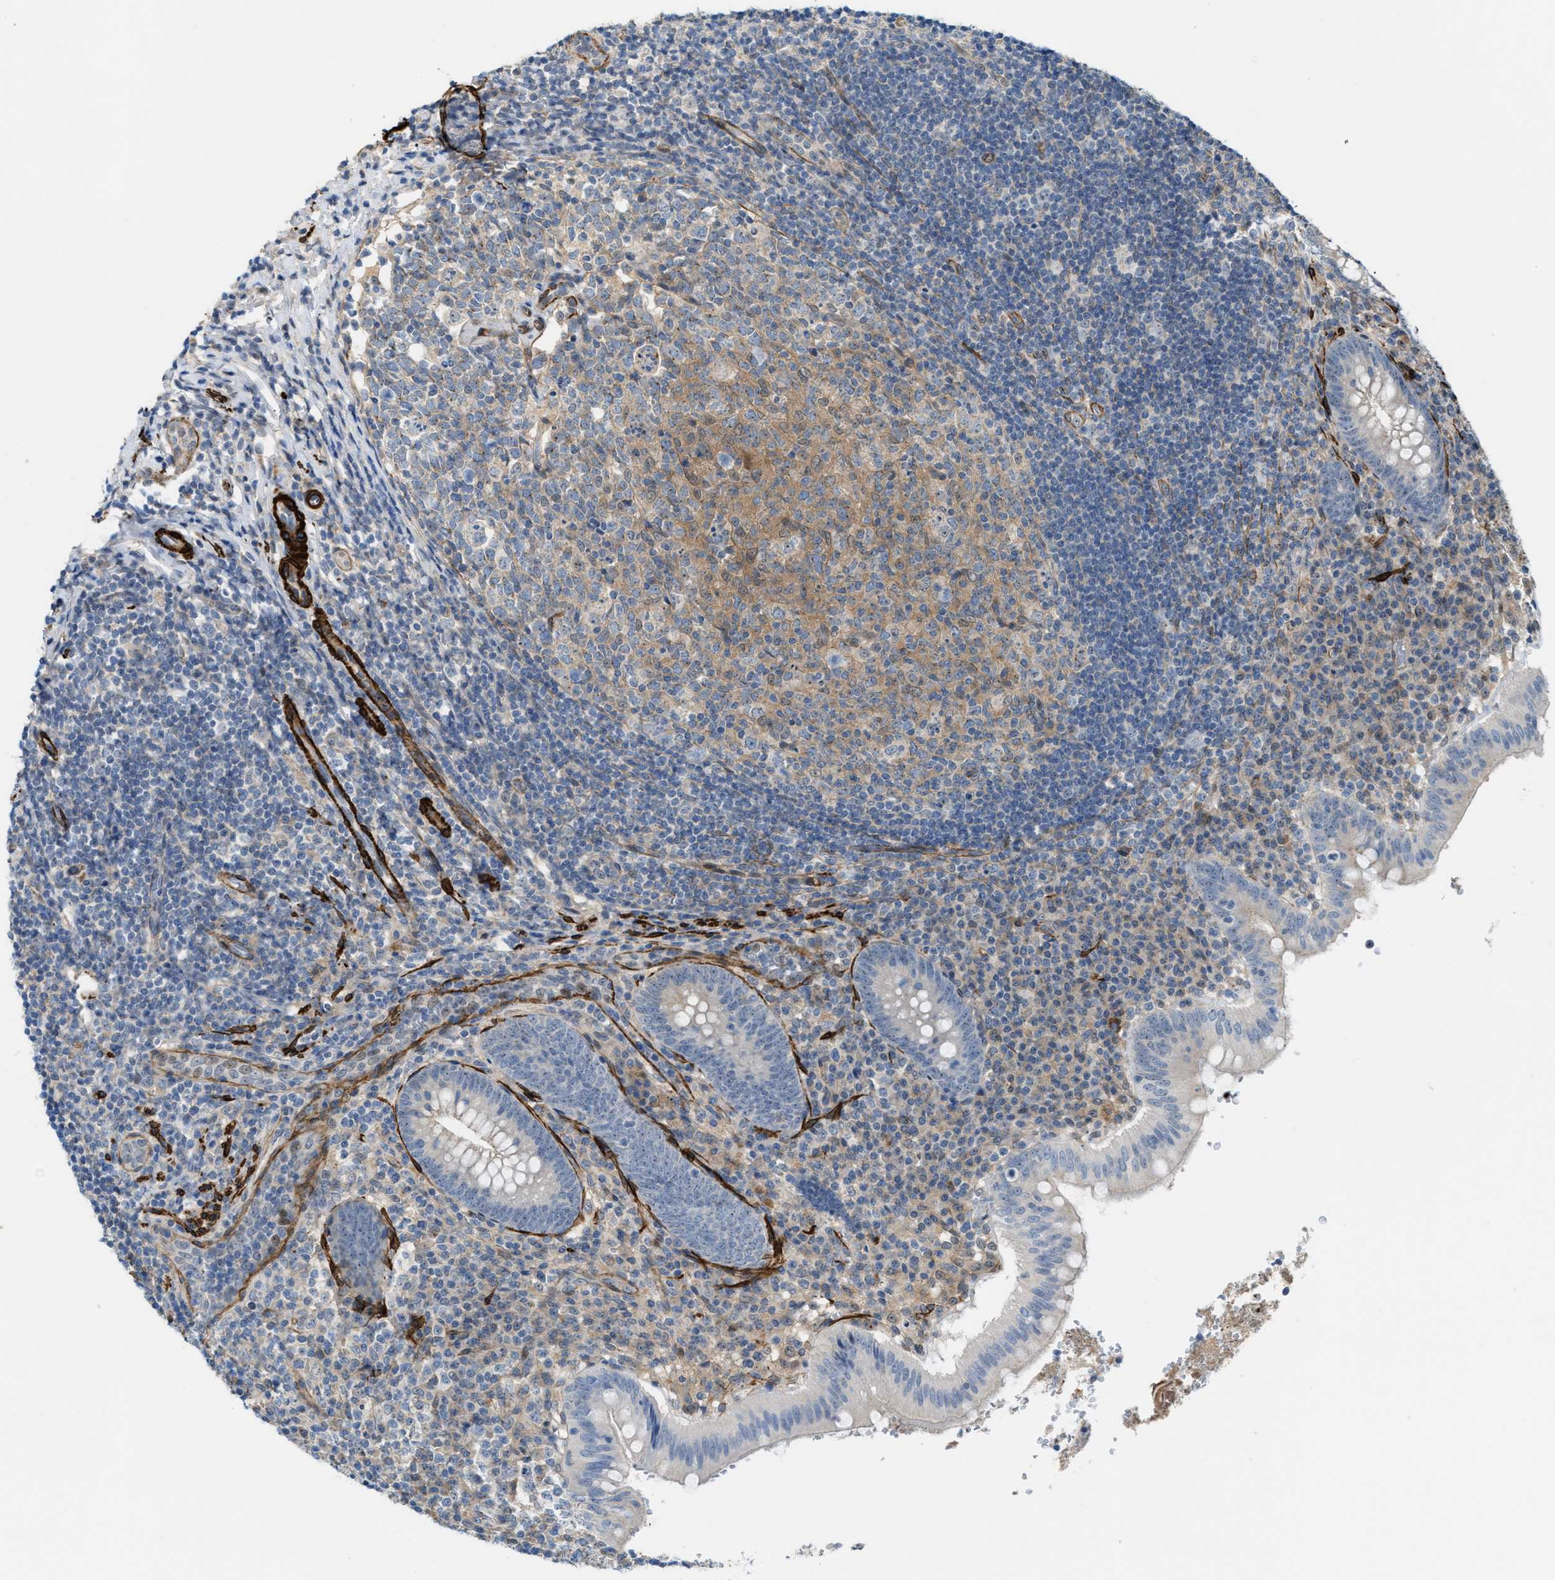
{"staining": {"intensity": "negative", "quantity": "none", "location": "none"}, "tissue": "appendix", "cell_type": "Glandular cells", "image_type": "normal", "snomed": [{"axis": "morphology", "description": "Normal tissue, NOS"}, {"axis": "topography", "description": "Appendix"}], "caption": "This micrograph is of benign appendix stained with immunohistochemistry (IHC) to label a protein in brown with the nuclei are counter-stained blue. There is no expression in glandular cells.", "gene": "NQO2", "patient": {"sex": "male", "age": 8}}